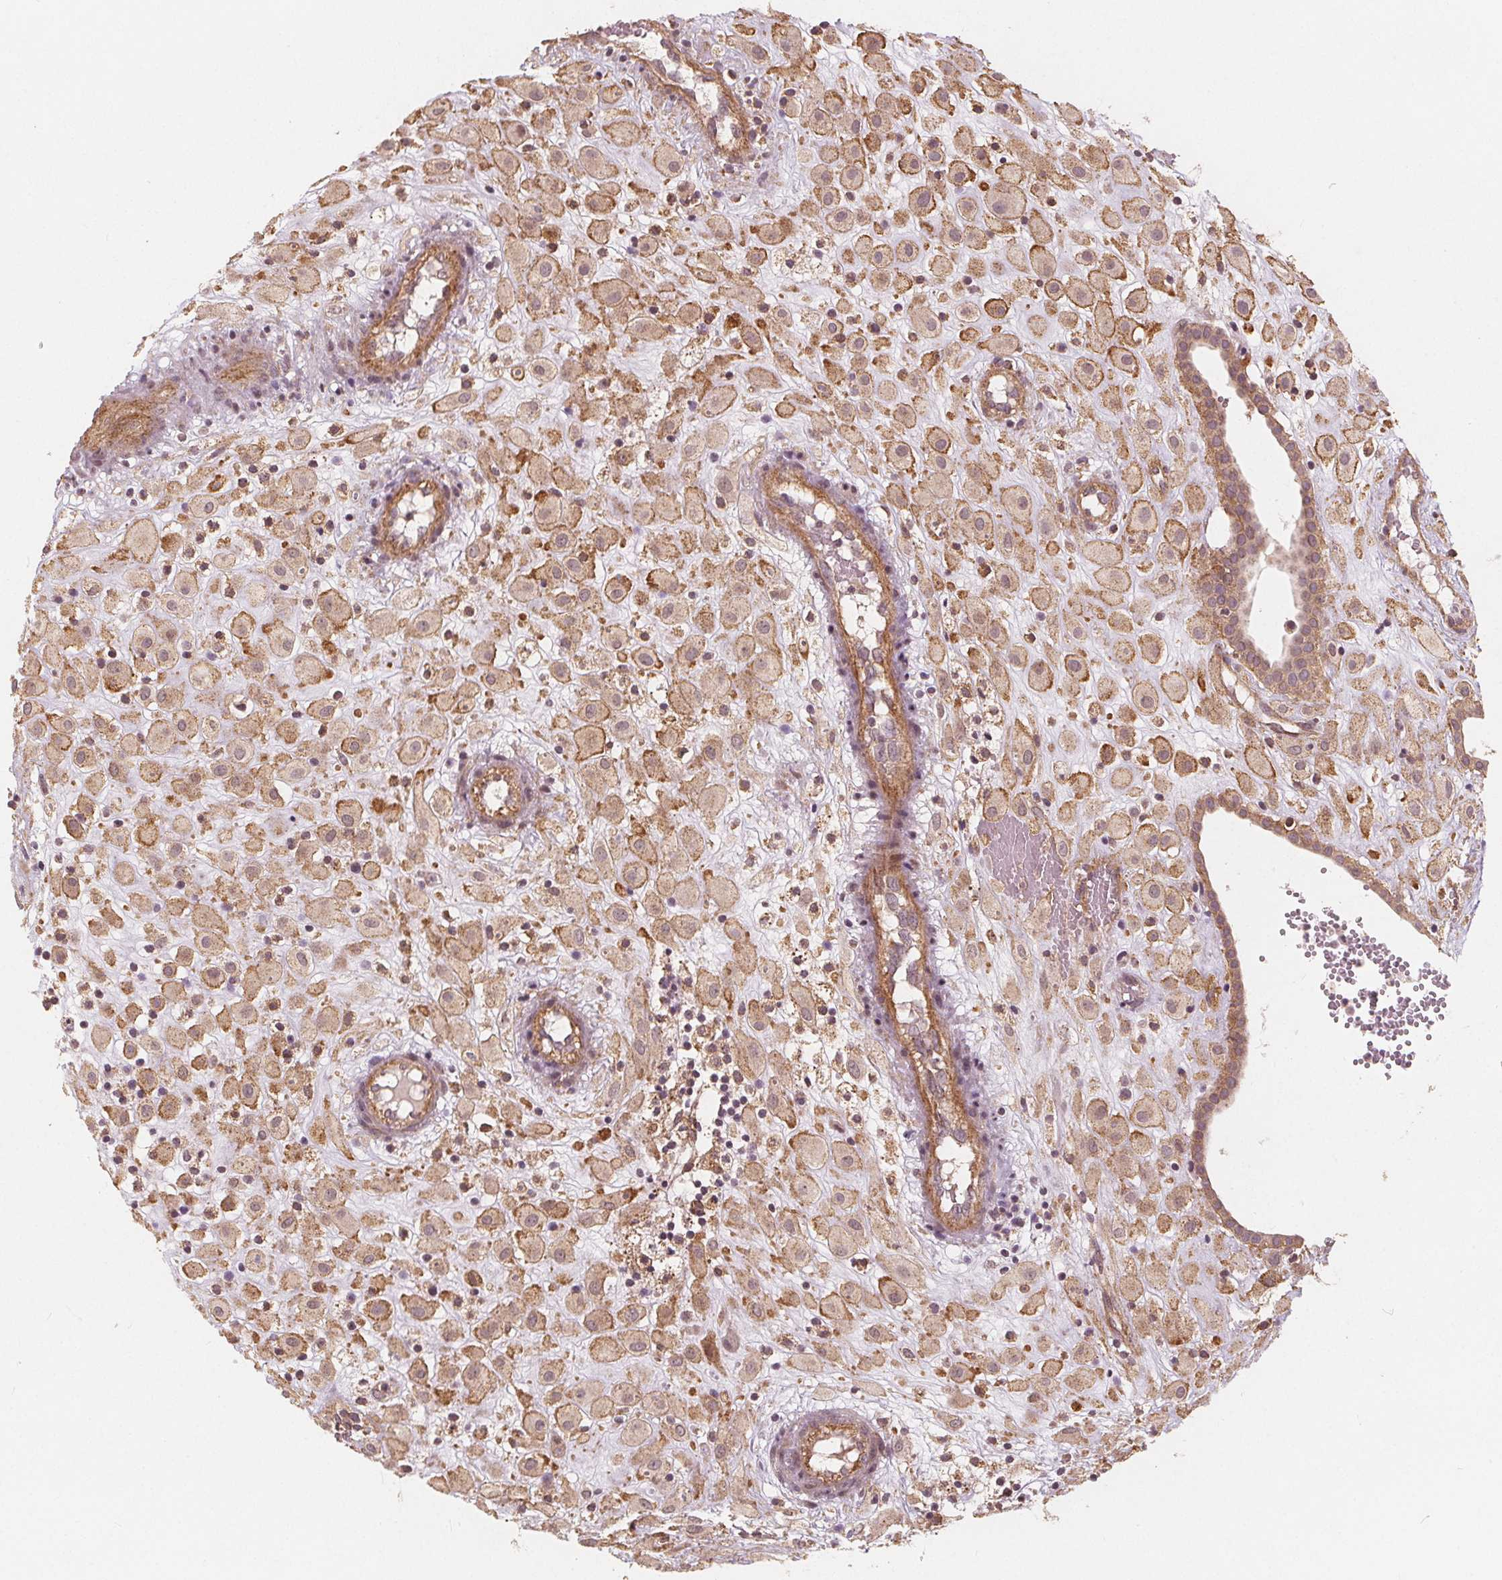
{"staining": {"intensity": "weak", "quantity": ">75%", "location": "cytoplasmic/membranous"}, "tissue": "placenta", "cell_type": "Decidual cells", "image_type": "normal", "snomed": [{"axis": "morphology", "description": "Normal tissue, NOS"}, {"axis": "topography", "description": "Placenta"}], "caption": "Immunohistochemistry of unremarkable human placenta exhibits low levels of weak cytoplasmic/membranous expression in approximately >75% of decidual cells. The protein of interest is shown in brown color, while the nuclei are stained blue.", "gene": "SNX12", "patient": {"sex": "female", "age": 24}}